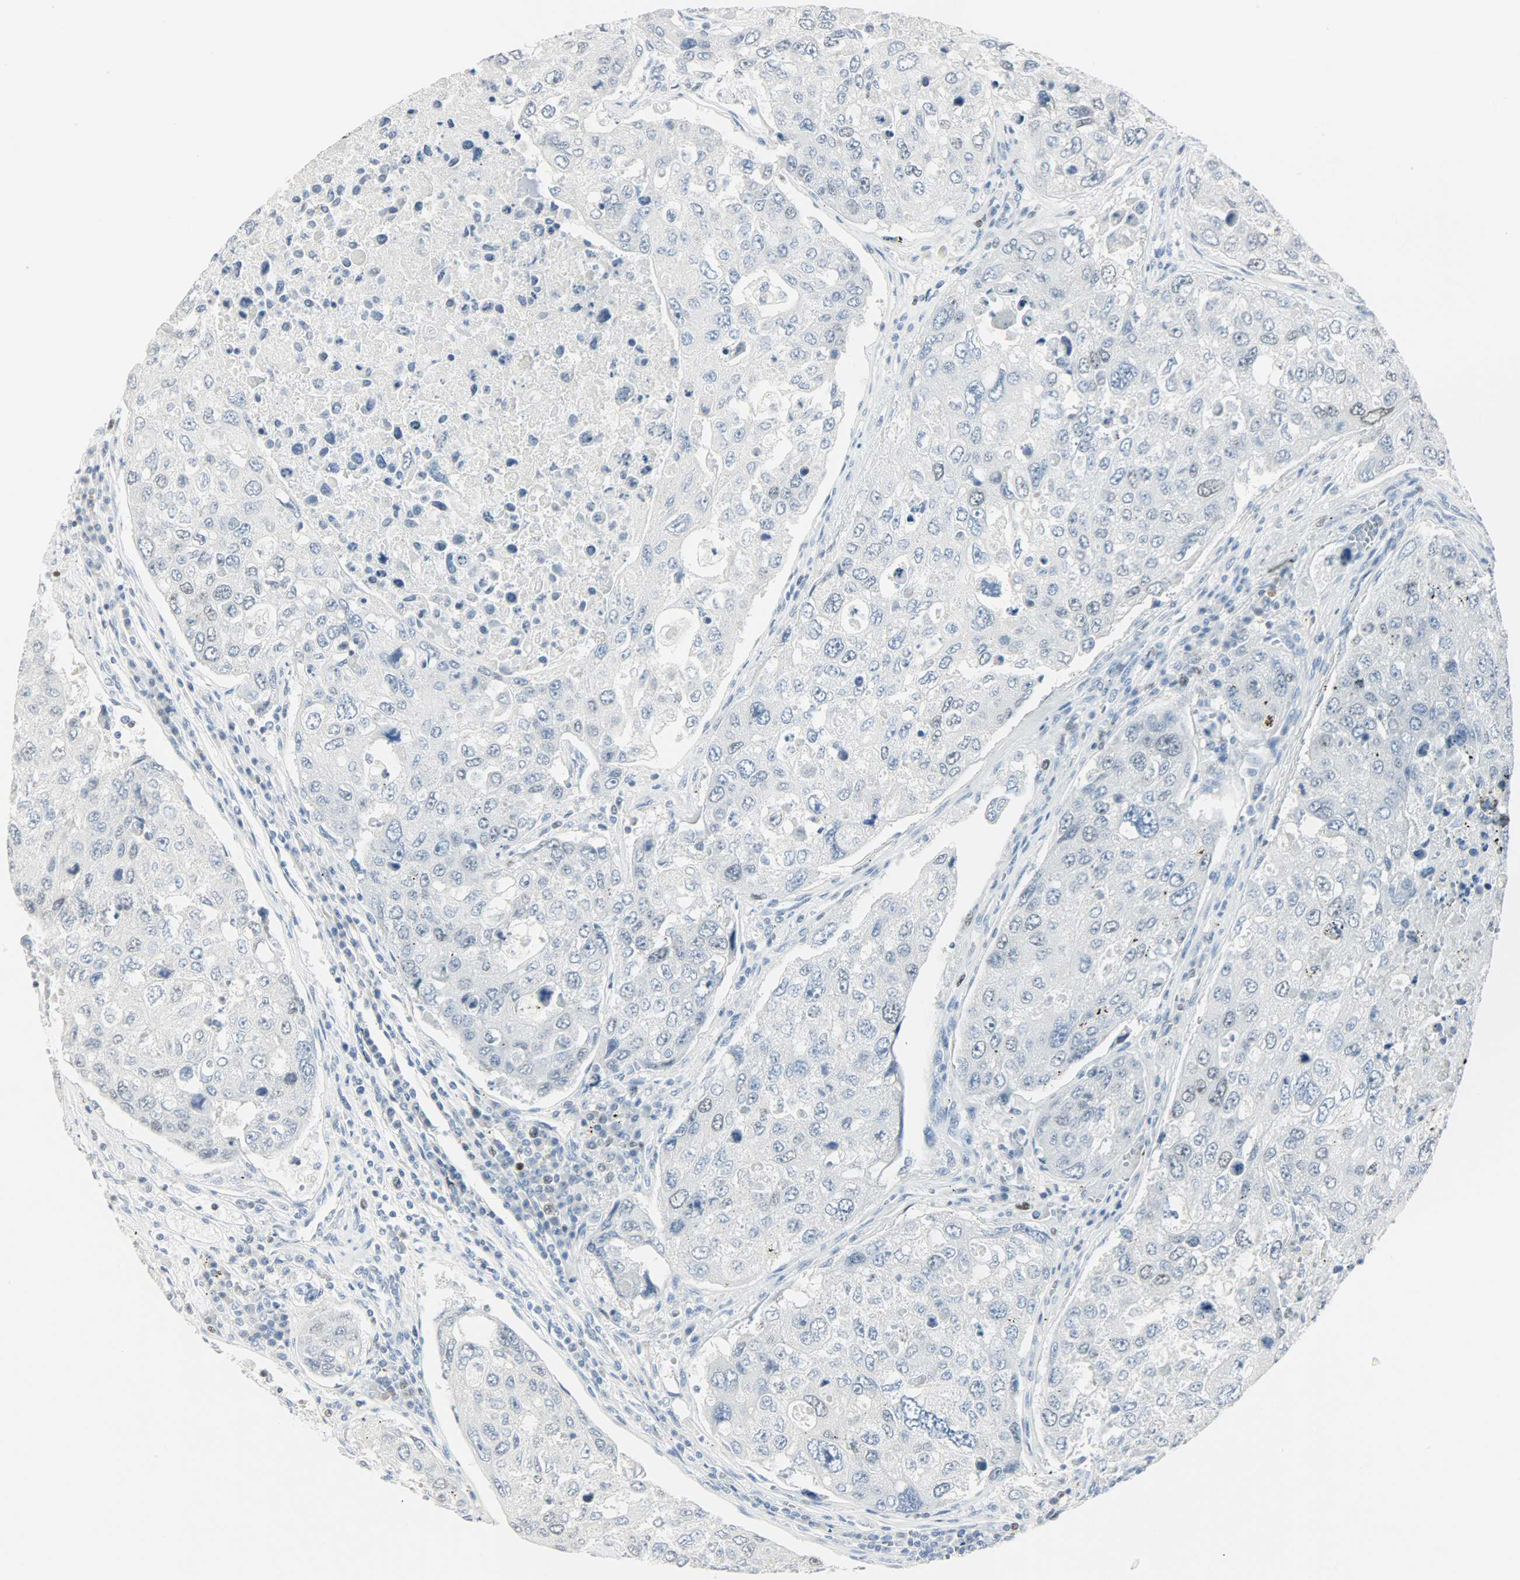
{"staining": {"intensity": "negative", "quantity": "none", "location": "none"}, "tissue": "urothelial cancer", "cell_type": "Tumor cells", "image_type": "cancer", "snomed": [{"axis": "morphology", "description": "Urothelial carcinoma, High grade"}, {"axis": "topography", "description": "Lymph node"}, {"axis": "topography", "description": "Urinary bladder"}], "caption": "This is a image of immunohistochemistry (IHC) staining of urothelial cancer, which shows no staining in tumor cells.", "gene": "HELLS", "patient": {"sex": "male", "age": 51}}